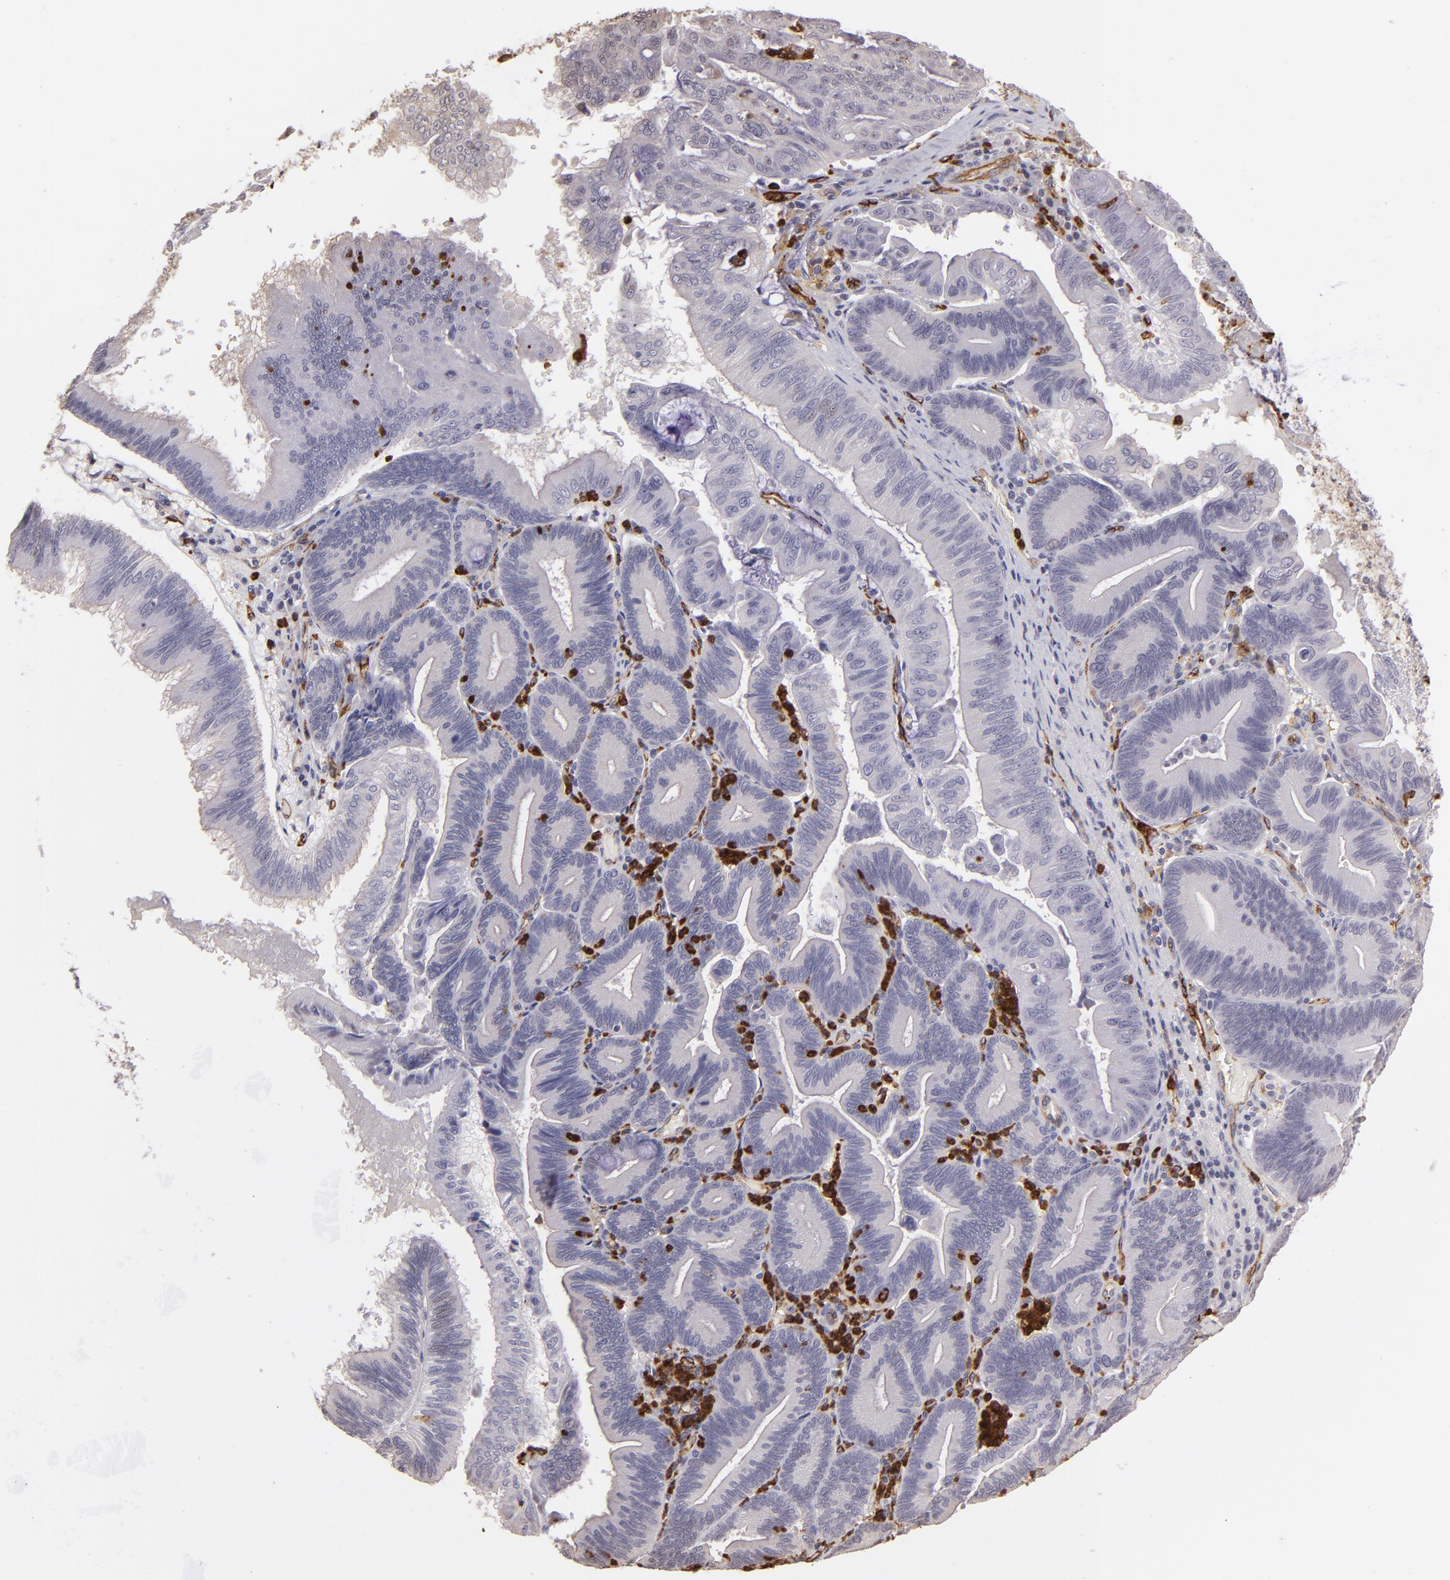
{"staining": {"intensity": "negative", "quantity": "none", "location": "none"}, "tissue": "pancreatic cancer", "cell_type": "Tumor cells", "image_type": "cancer", "snomed": [{"axis": "morphology", "description": "Adenocarcinoma, NOS"}, {"axis": "topography", "description": "Pancreas"}], "caption": "Pancreatic adenocarcinoma was stained to show a protein in brown. There is no significant positivity in tumor cells.", "gene": "DYSF", "patient": {"sex": "male", "age": 82}}